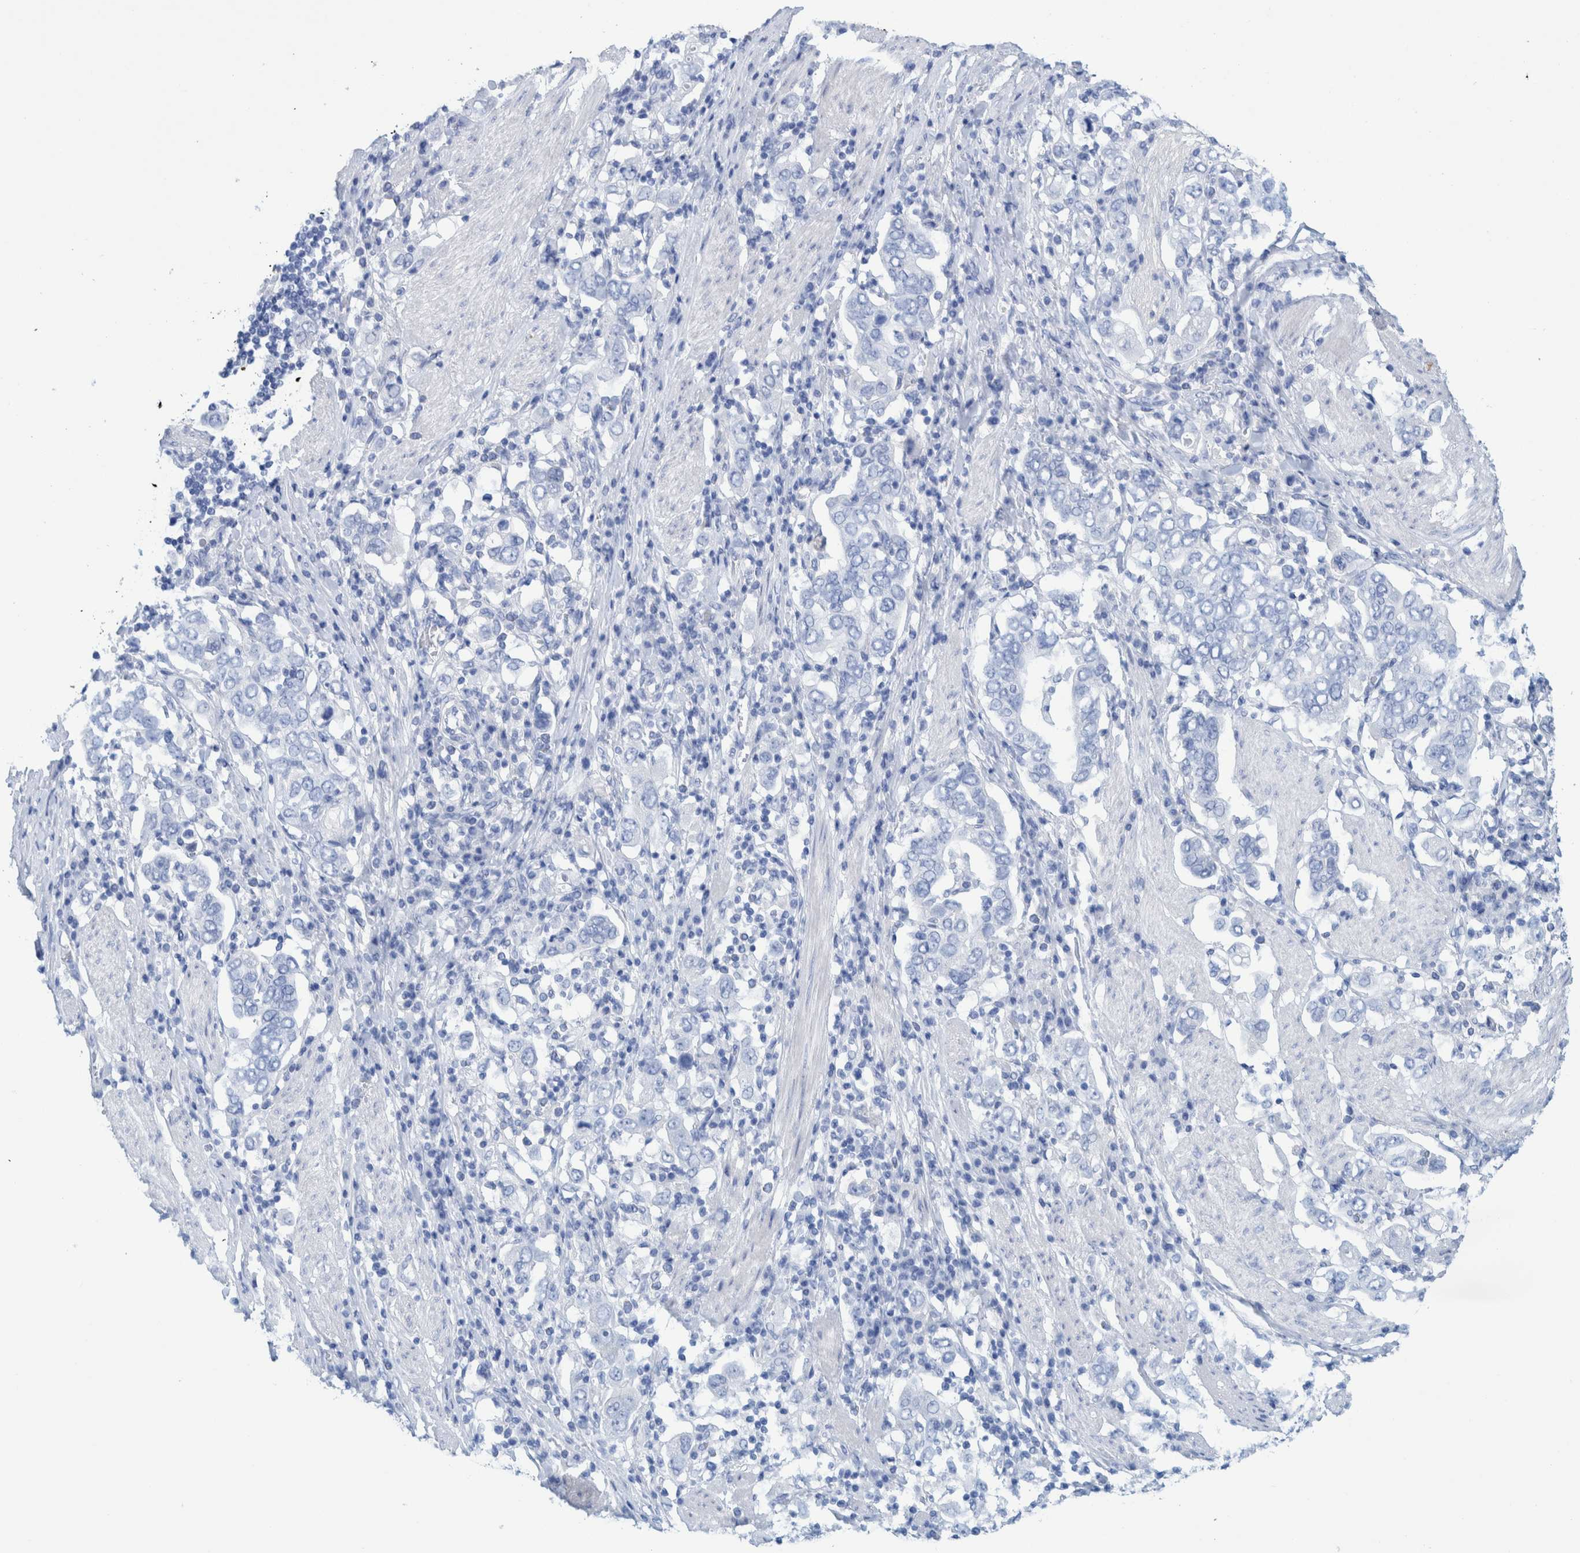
{"staining": {"intensity": "negative", "quantity": "none", "location": "none"}, "tissue": "stomach cancer", "cell_type": "Tumor cells", "image_type": "cancer", "snomed": [{"axis": "morphology", "description": "Adenocarcinoma, NOS"}, {"axis": "topography", "description": "Stomach, upper"}], "caption": "DAB immunohistochemical staining of adenocarcinoma (stomach) reveals no significant expression in tumor cells.", "gene": "PERP", "patient": {"sex": "male", "age": 62}}